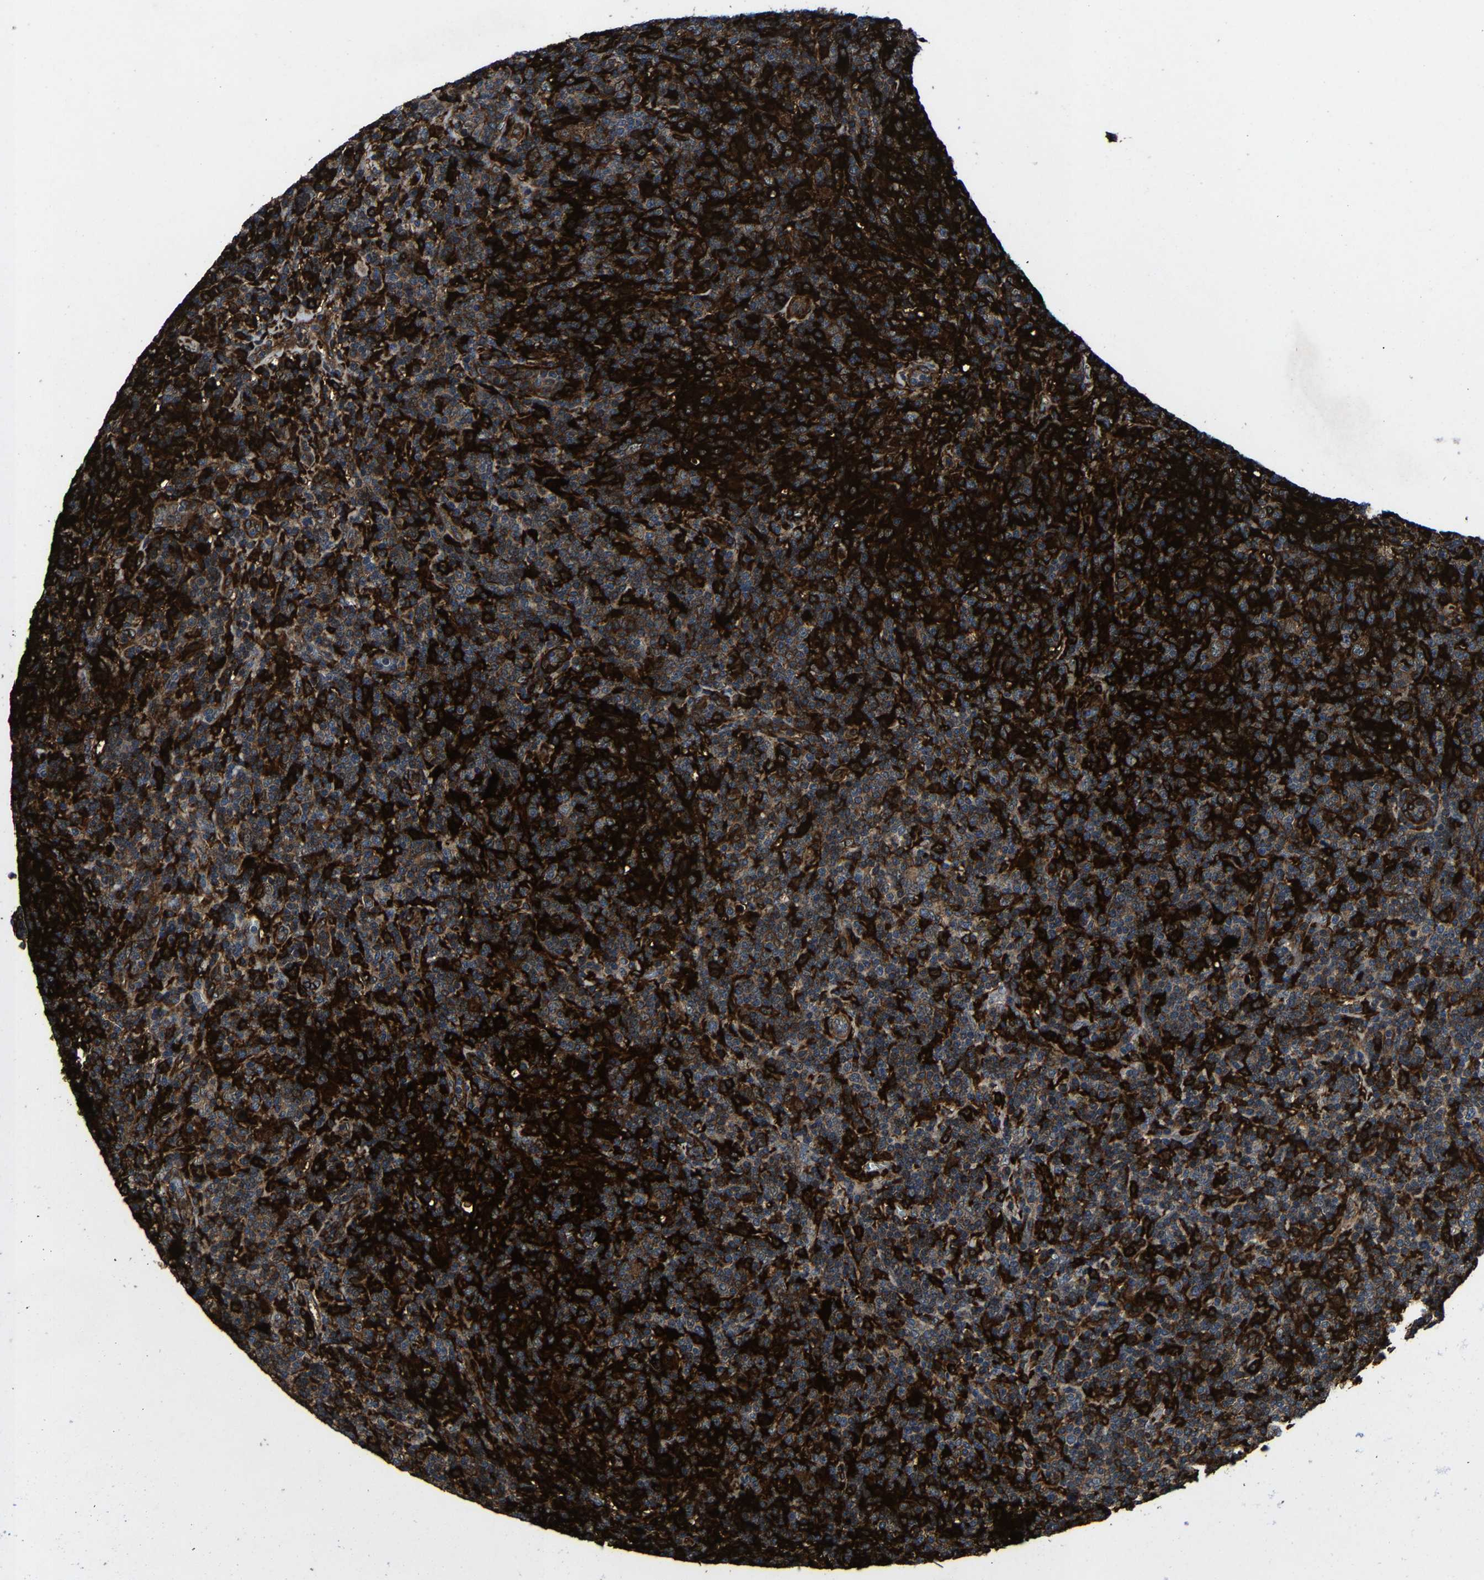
{"staining": {"intensity": "strong", "quantity": ">75%", "location": "cytoplasmic/membranous"}, "tissue": "lymphoma", "cell_type": "Tumor cells", "image_type": "cancer", "snomed": [{"axis": "morphology", "description": "Hodgkin's disease, NOS"}, {"axis": "topography", "description": "Lymph node"}], "caption": "Immunohistochemical staining of human lymphoma demonstrates high levels of strong cytoplasmic/membranous positivity in approximately >75% of tumor cells.", "gene": "PCNX2", "patient": {"sex": "male", "age": 70}}